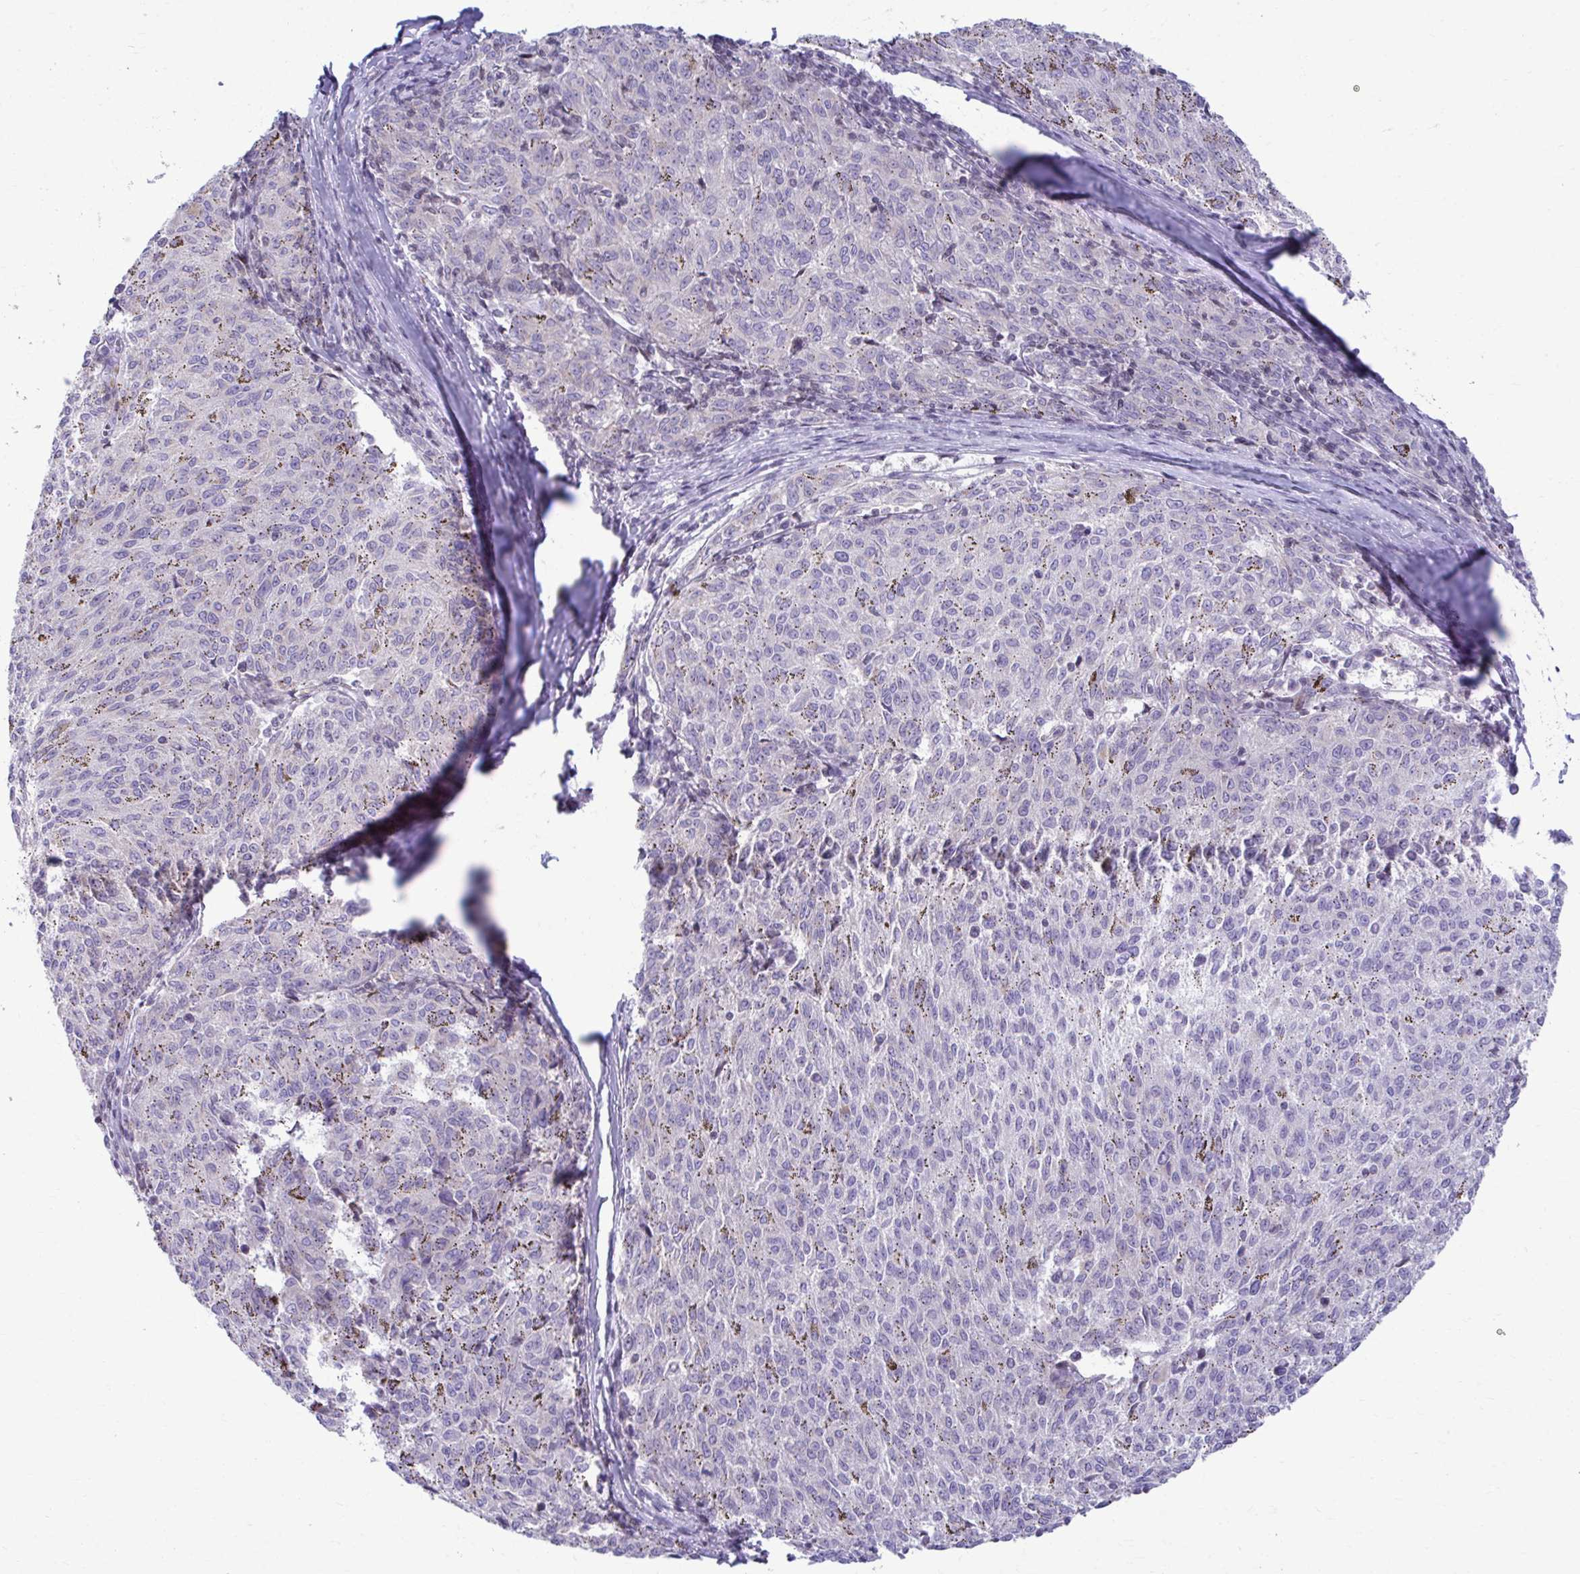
{"staining": {"intensity": "negative", "quantity": "none", "location": "none"}, "tissue": "melanoma", "cell_type": "Tumor cells", "image_type": "cancer", "snomed": [{"axis": "morphology", "description": "Malignant melanoma, NOS"}, {"axis": "topography", "description": "Skin"}], "caption": "Immunohistochemical staining of malignant melanoma reveals no significant expression in tumor cells.", "gene": "OR7A5", "patient": {"sex": "female", "age": 72}}